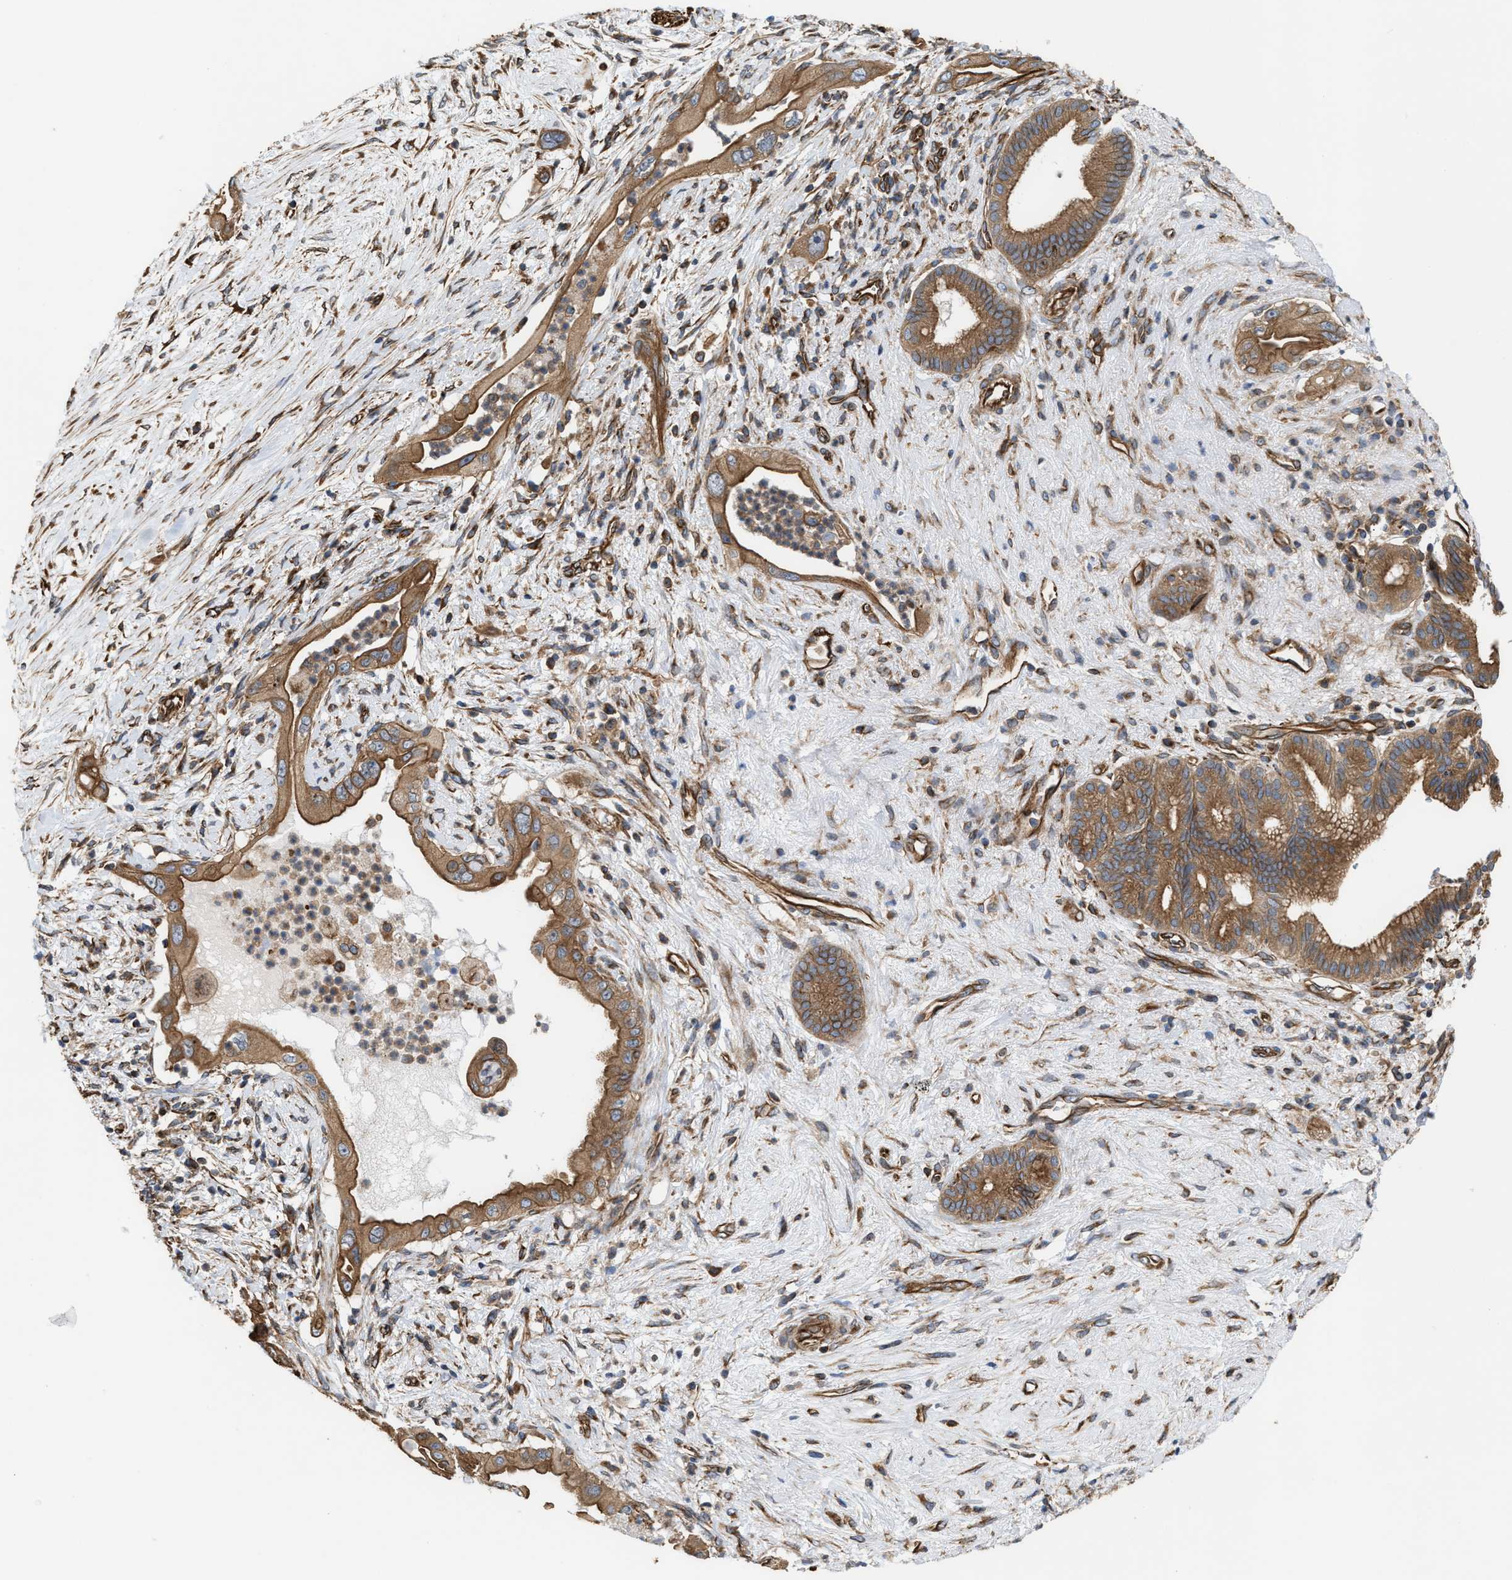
{"staining": {"intensity": "moderate", "quantity": ">75%", "location": "cytoplasmic/membranous"}, "tissue": "pancreatic cancer", "cell_type": "Tumor cells", "image_type": "cancer", "snomed": [{"axis": "morphology", "description": "Adenocarcinoma, NOS"}, {"axis": "topography", "description": "Pancreas"}], "caption": "High-power microscopy captured an immunohistochemistry (IHC) image of adenocarcinoma (pancreatic), revealing moderate cytoplasmic/membranous expression in about >75% of tumor cells.", "gene": "EPS15L1", "patient": {"sex": "male", "age": 59}}